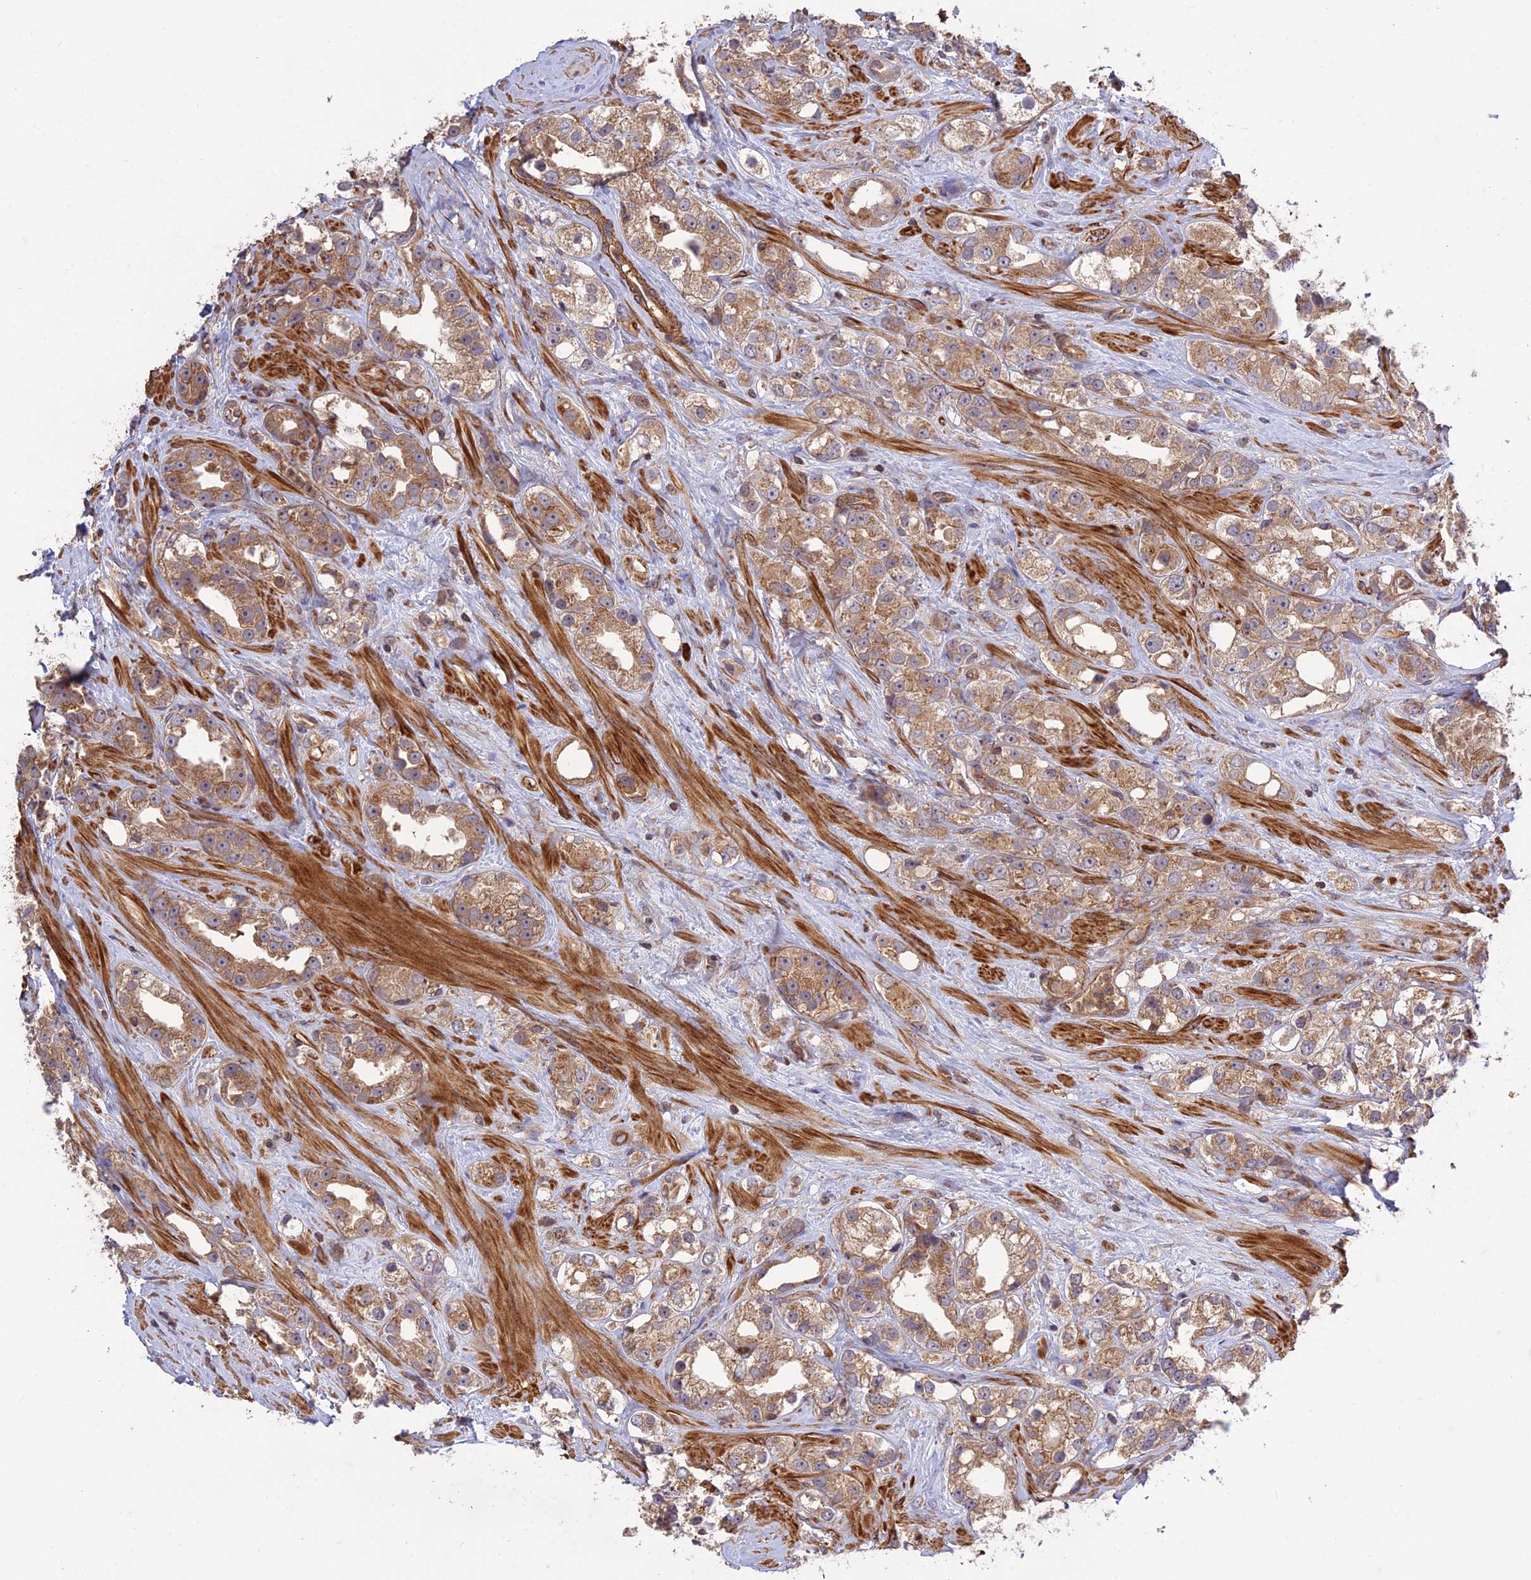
{"staining": {"intensity": "moderate", "quantity": ">75%", "location": "cytoplasmic/membranous"}, "tissue": "prostate cancer", "cell_type": "Tumor cells", "image_type": "cancer", "snomed": [{"axis": "morphology", "description": "Adenocarcinoma, NOS"}, {"axis": "topography", "description": "Prostate"}], "caption": "Protein expression analysis of prostate cancer (adenocarcinoma) demonstrates moderate cytoplasmic/membranous expression in about >75% of tumor cells. Immunohistochemistry (ihc) stains the protein of interest in brown and the nuclei are stained blue.", "gene": "TMEM131L", "patient": {"sex": "male", "age": 79}}